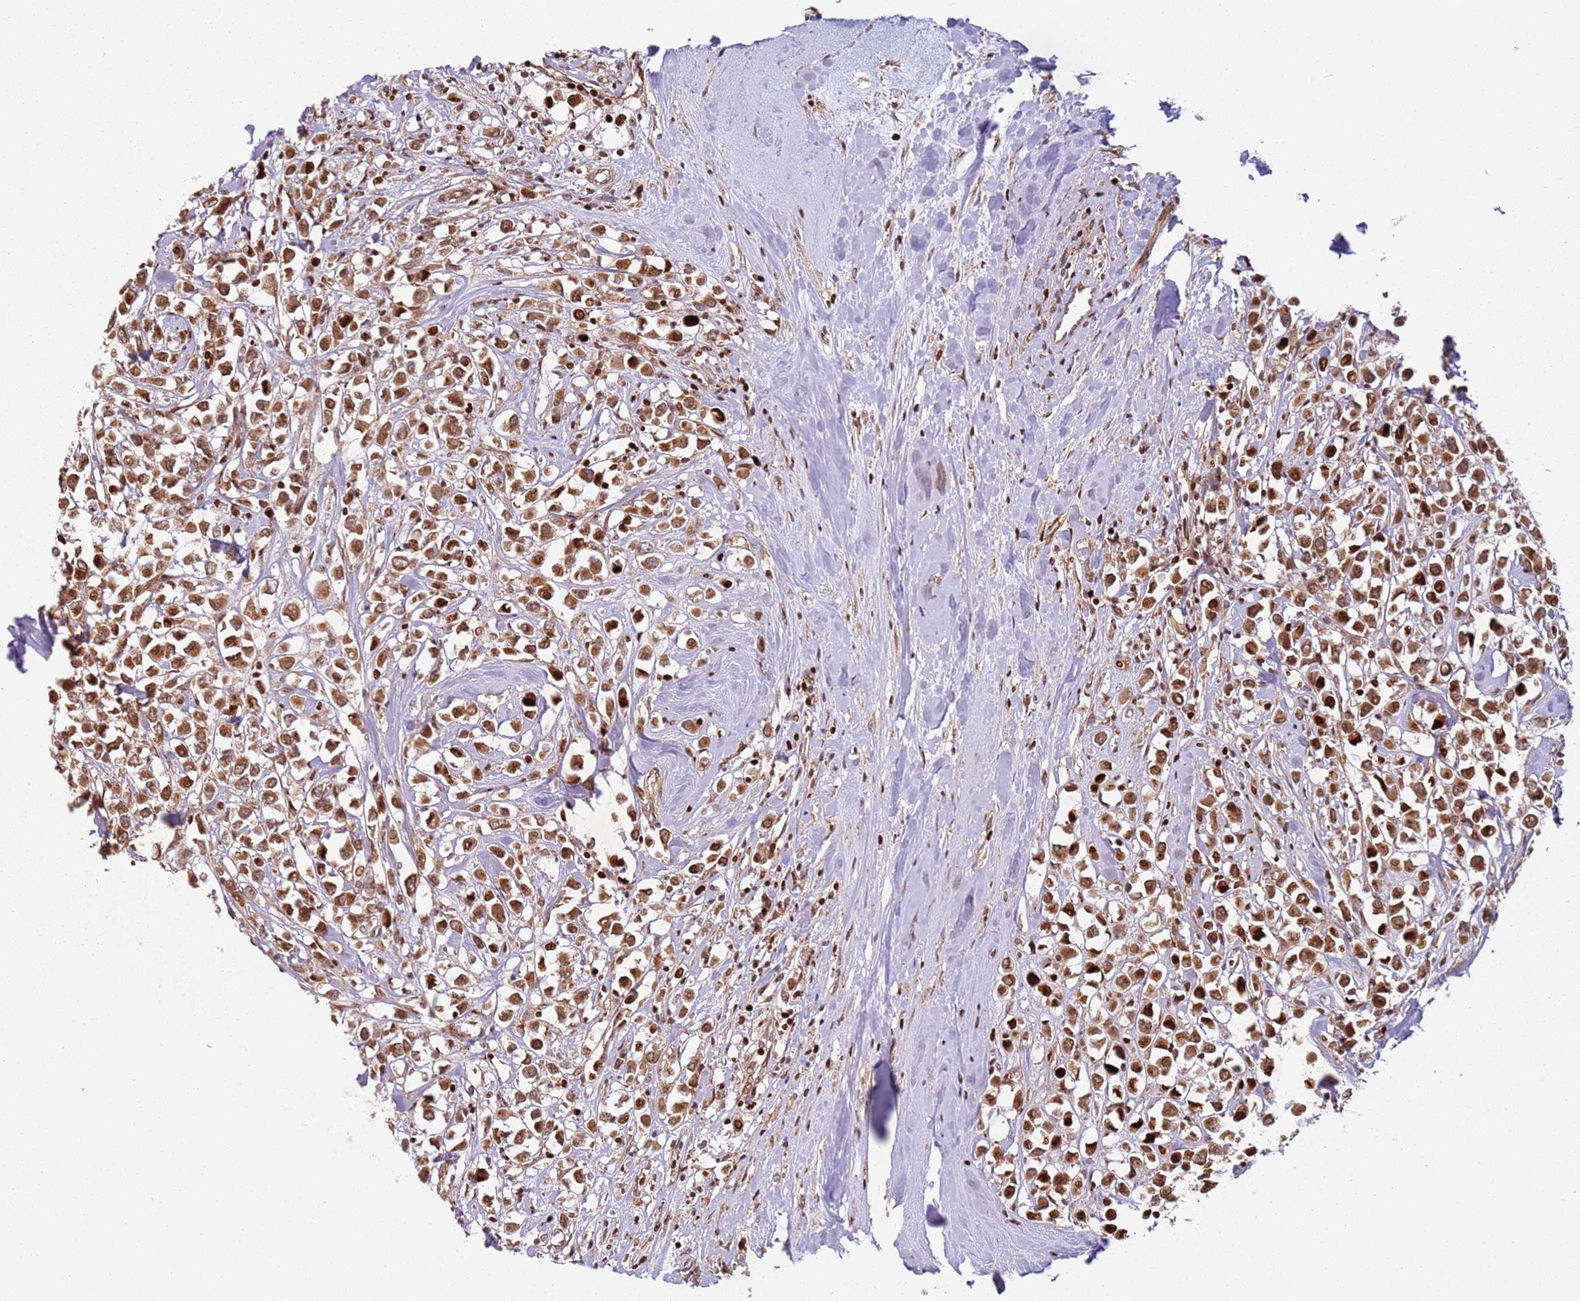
{"staining": {"intensity": "strong", "quantity": ">75%", "location": "cytoplasmic/membranous,nuclear"}, "tissue": "breast cancer", "cell_type": "Tumor cells", "image_type": "cancer", "snomed": [{"axis": "morphology", "description": "Duct carcinoma"}, {"axis": "topography", "description": "Breast"}], "caption": "Tumor cells show high levels of strong cytoplasmic/membranous and nuclear positivity in about >75% of cells in human breast intraductal carcinoma. (DAB IHC, brown staining for protein, blue staining for nuclei).", "gene": "HNRNPLL", "patient": {"sex": "female", "age": 87}}